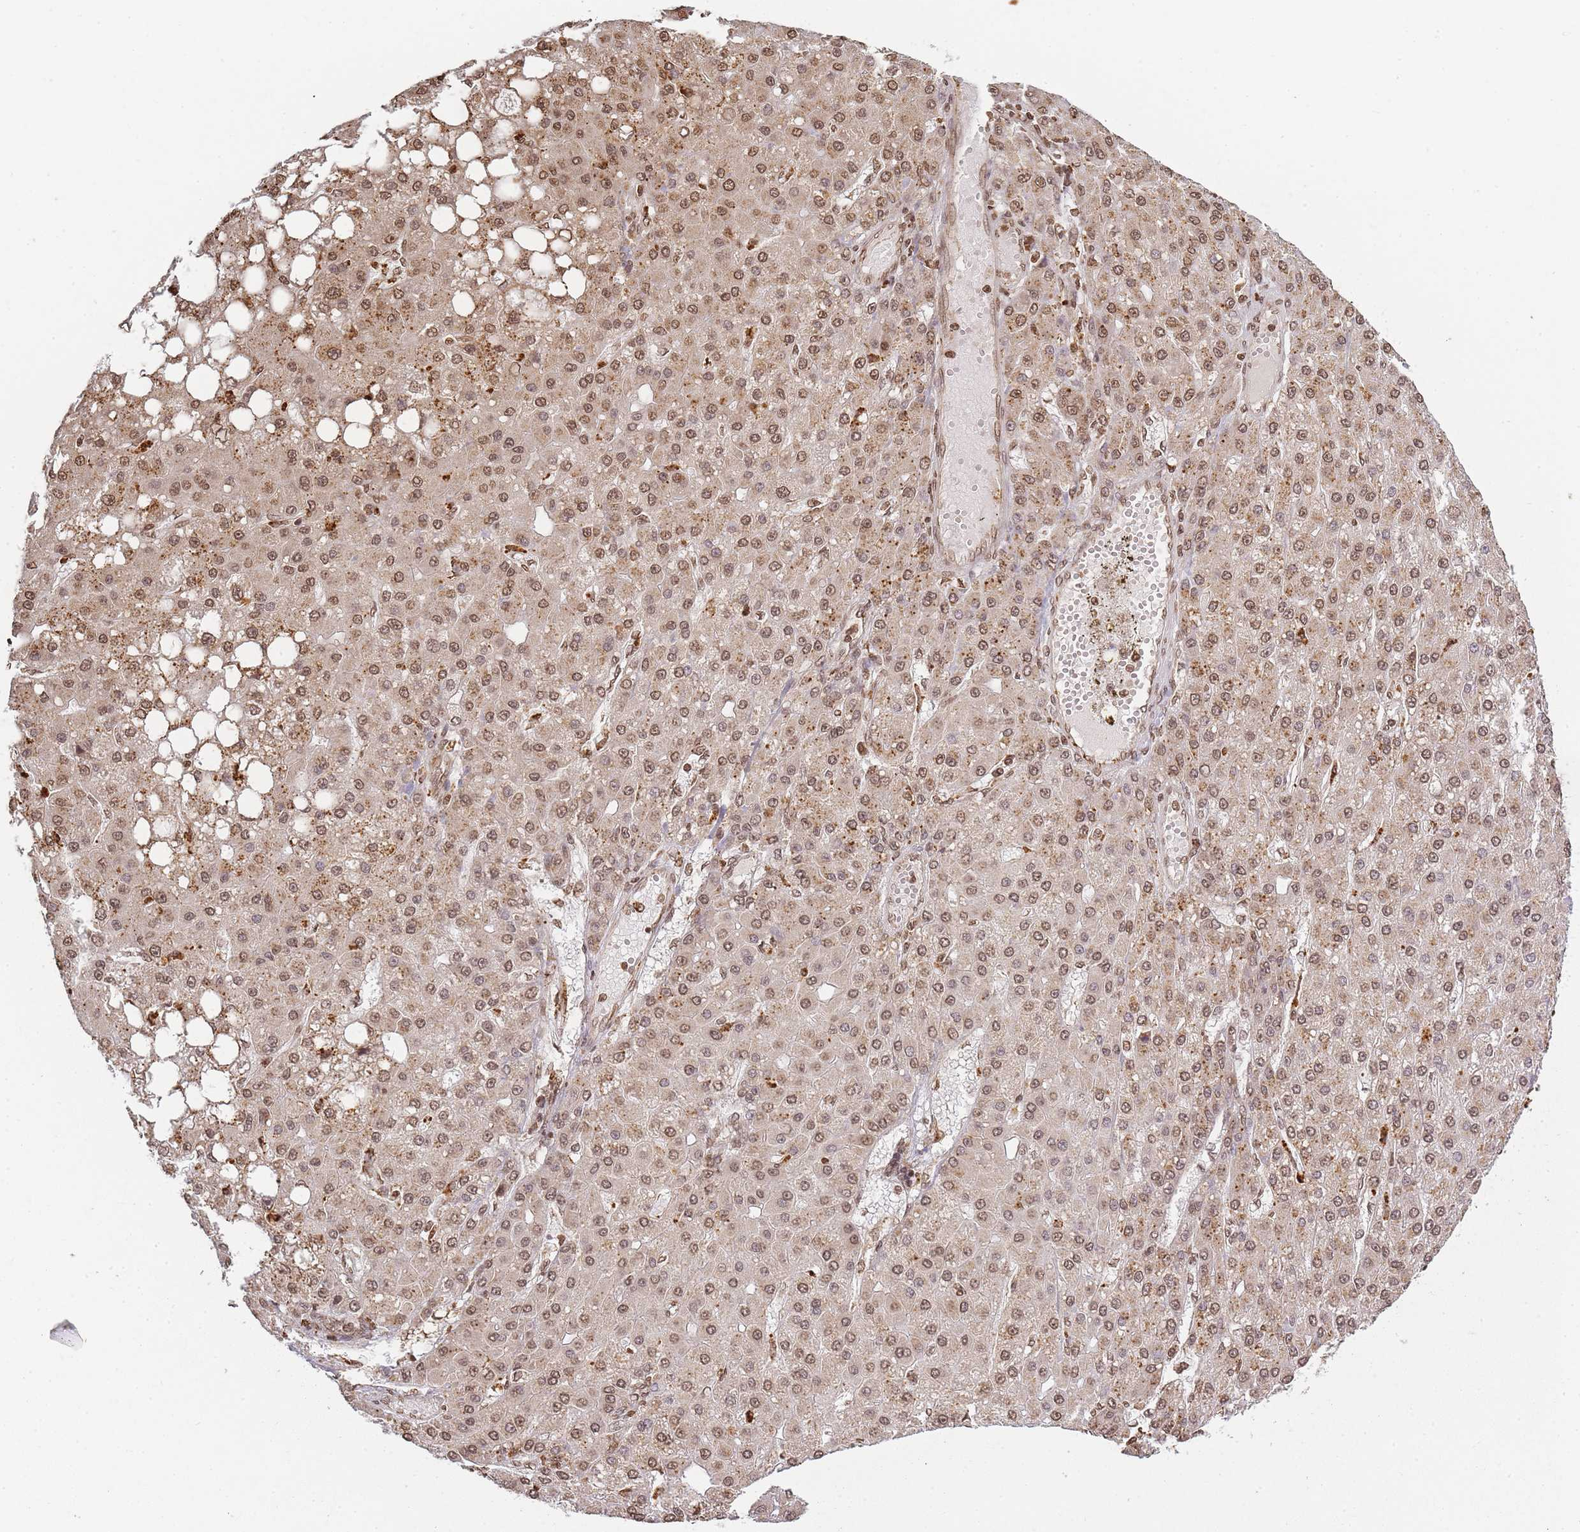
{"staining": {"intensity": "moderate", "quantity": ">75%", "location": "cytoplasmic/membranous,nuclear"}, "tissue": "liver cancer", "cell_type": "Tumor cells", "image_type": "cancer", "snomed": [{"axis": "morphology", "description": "Carcinoma, Hepatocellular, NOS"}, {"axis": "topography", "description": "Liver"}], "caption": "Protein expression analysis of human hepatocellular carcinoma (liver) reveals moderate cytoplasmic/membranous and nuclear positivity in about >75% of tumor cells.", "gene": "WWTR1", "patient": {"sex": "male", "age": 67}}